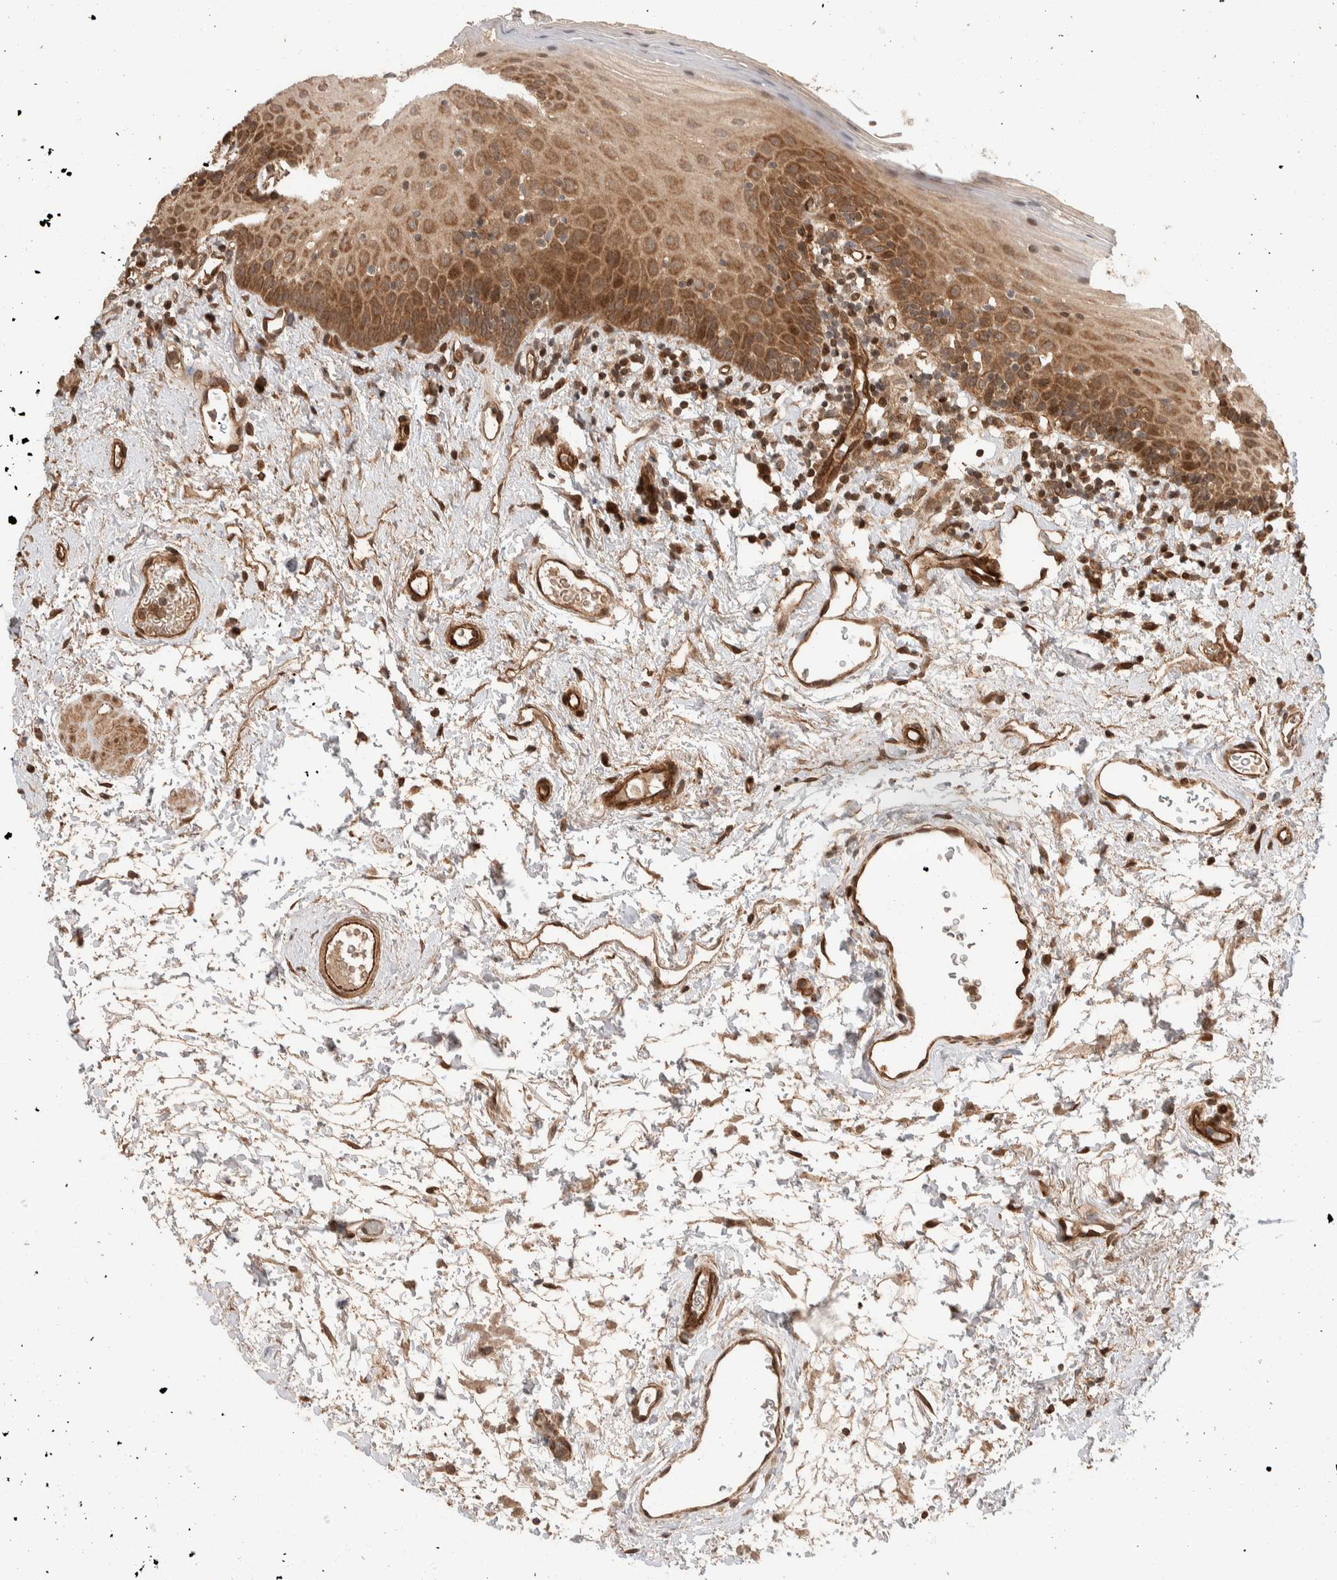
{"staining": {"intensity": "moderate", "quantity": ">75%", "location": "cytoplasmic/membranous"}, "tissue": "oral mucosa", "cell_type": "Squamous epithelial cells", "image_type": "normal", "snomed": [{"axis": "morphology", "description": "Normal tissue, NOS"}, {"axis": "topography", "description": "Oral tissue"}], "caption": "Immunohistochemistry (IHC) image of normal oral mucosa: human oral mucosa stained using immunohistochemistry demonstrates medium levels of moderate protein expression localized specifically in the cytoplasmic/membranous of squamous epithelial cells, appearing as a cytoplasmic/membranous brown color.", "gene": "ERC1", "patient": {"sex": "male", "age": 66}}